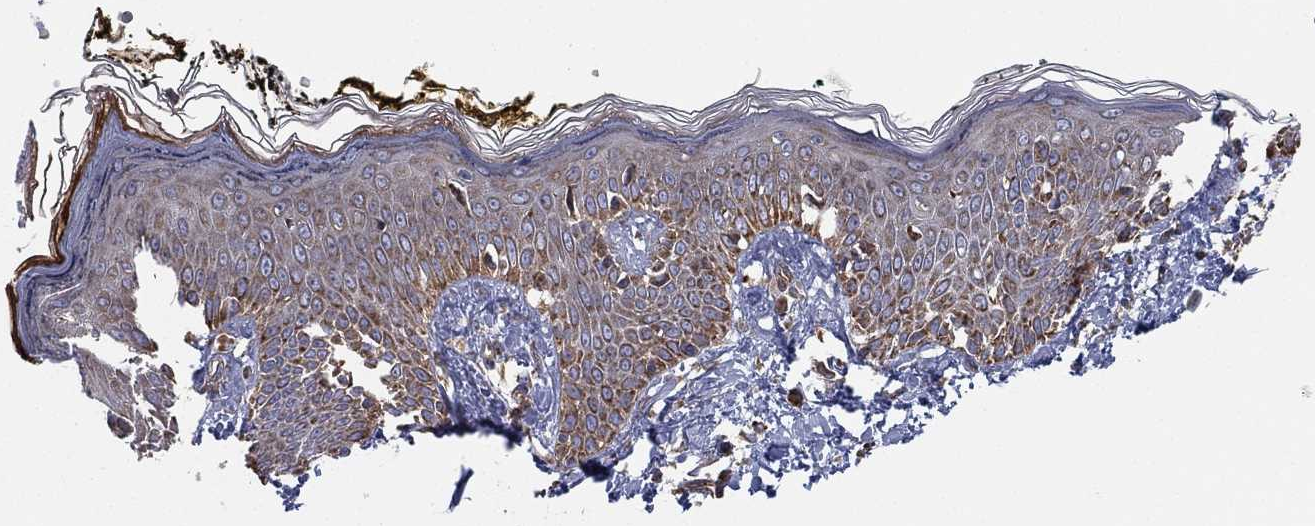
{"staining": {"intensity": "strong", "quantity": "<25%", "location": "cytoplasmic/membranous"}, "tissue": "skin", "cell_type": "Fibroblasts", "image_type": "normal", "snomed": [{"axis": "morphology", "description": "Normal tissue, NOS"}, {"axis": "topography", "description": "Skin"}], "caption": "Protein expression analysis of normal skin demonstrates strong cytoplasmic/membranous expression in about <25% of fibroblasts. The protein is stained brown, and the nuclei are stained in blue (DAB (3,3'-diaminobenzidine) IHC with brightfield microscopy, high magnification).", "gene": "CYB5B", "patient": {"sex": "male", "age": 76}}